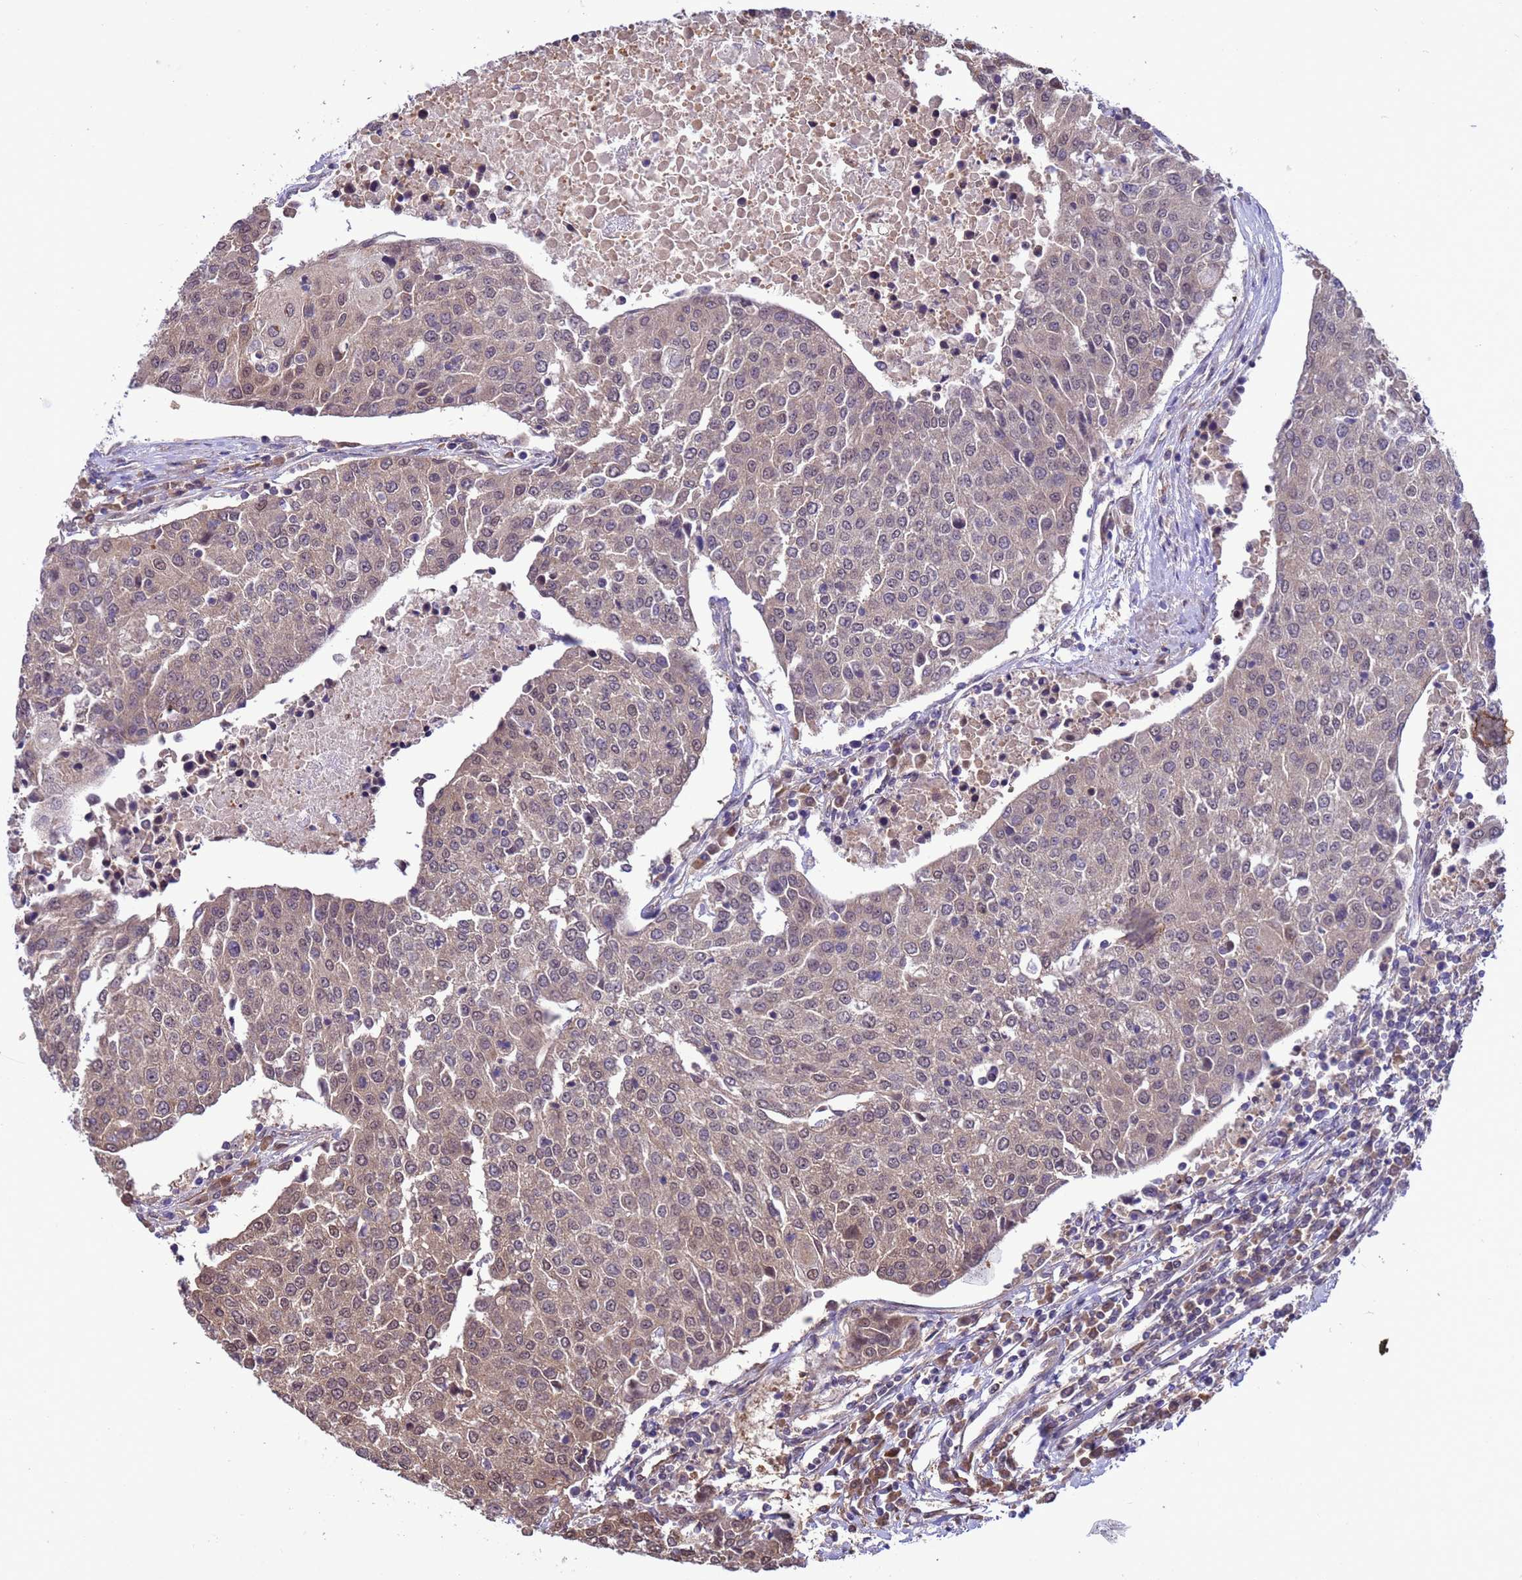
{"staining": {"intensity": "weak", "quantity": "25%-75%", "location": "cytoplasmic/membranous,nuclear"}, "tissue": "urothelial cancer", "cell_type": "Tumor cells", "image_type": "cancer", "snomed": [{"axis": "morphology", "description": "Urothelial carcinoma, High grade"}, {"axis": "topography", "description": "Urinary bladder"}], "caption": "Brown immunohistochemical staining in human urothelial carcinoma (high-grade) demonstrates weak cytoplasmic/membranous and nuclear positivity in about 25%-75% of tumor cells. (Brightfield microscopy of DAB IHC at high magnification).", "gene": "ZFP69B", "patient": {"sex": "female", "age": 85}}